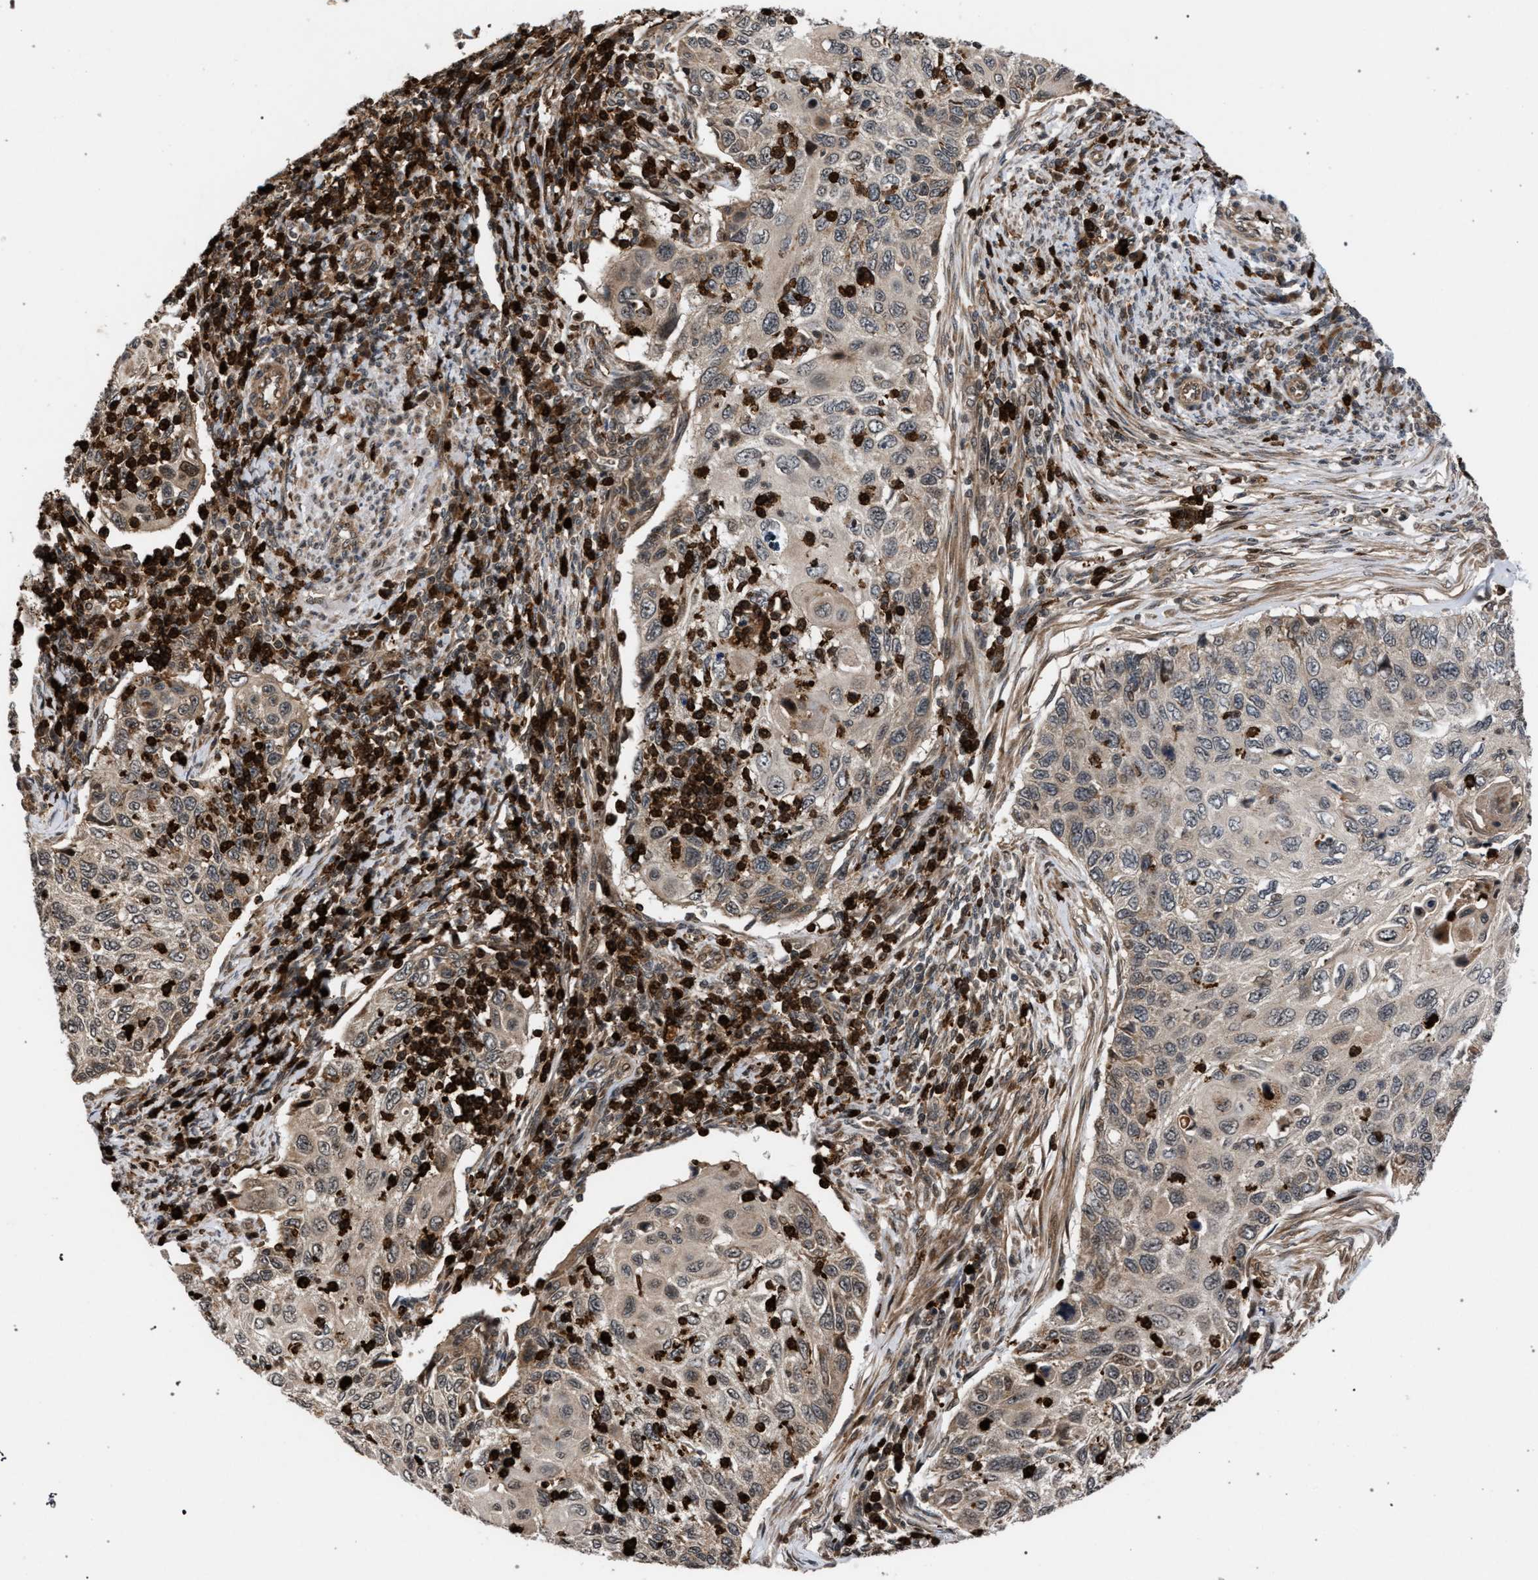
{"staining": {"intensity": "weak", "quantity": ">75%", "location": "cytoplasmic/membranous"}, "tissue": "cervical cancer", "cell_type": "Tumor cells", "image_type": "cancer", "snomed": [{"axis": "morphology", "description": "Squamous cell carcinoma, NOS"}, {"axis": "topography", "description": "Cervix"}], "caption": "Protein expression analysis of human squamous cell carcinoma (cervical) reveals weak cytoplasmic/membranous expression in approximately >75% of tumor cells.", "gene": "IRAK4", "patient": {"sex": "female", "age": 70}}